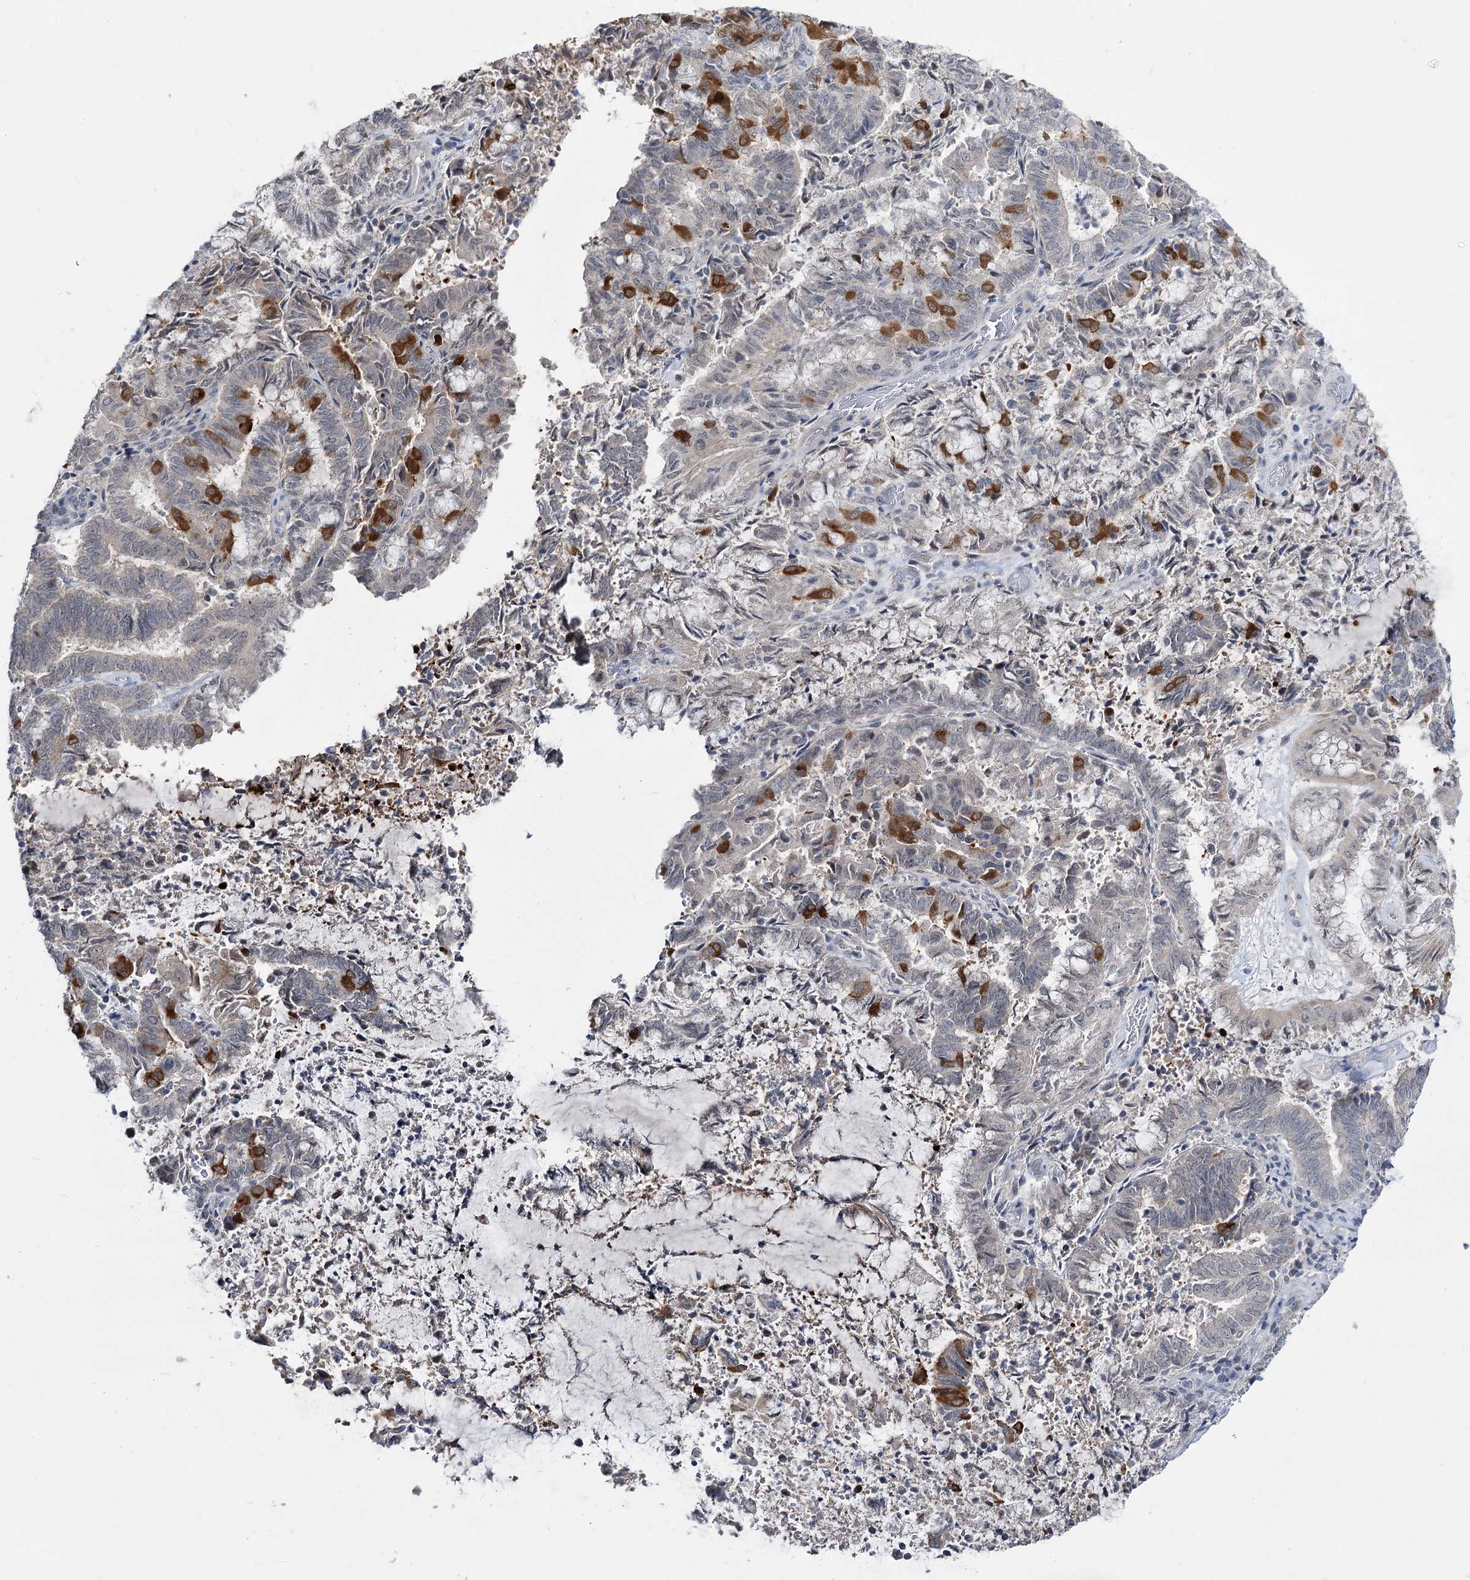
{"staining": {"intensity": "moderate", "quantity": "<25%", "location": "cytoplasmic/membranous"}, "tissue": "endometrial cancer", "cell_type": "Tumor cells", "image_type": "cancer", "snomed": [{"axis": "morphology", "description": "Adenocarcinoma, NOS"}, {"axis": "topography", "description": "Endometrium"}], "caption": "A low amount of moderate cytoplasmic/membranous staining is appreciated in about <25% of tumor cells in endometrial adenocarcinoma tissue.", "gene": "PHYHIPL", "patient": {"sex": "female", "age": 80}}